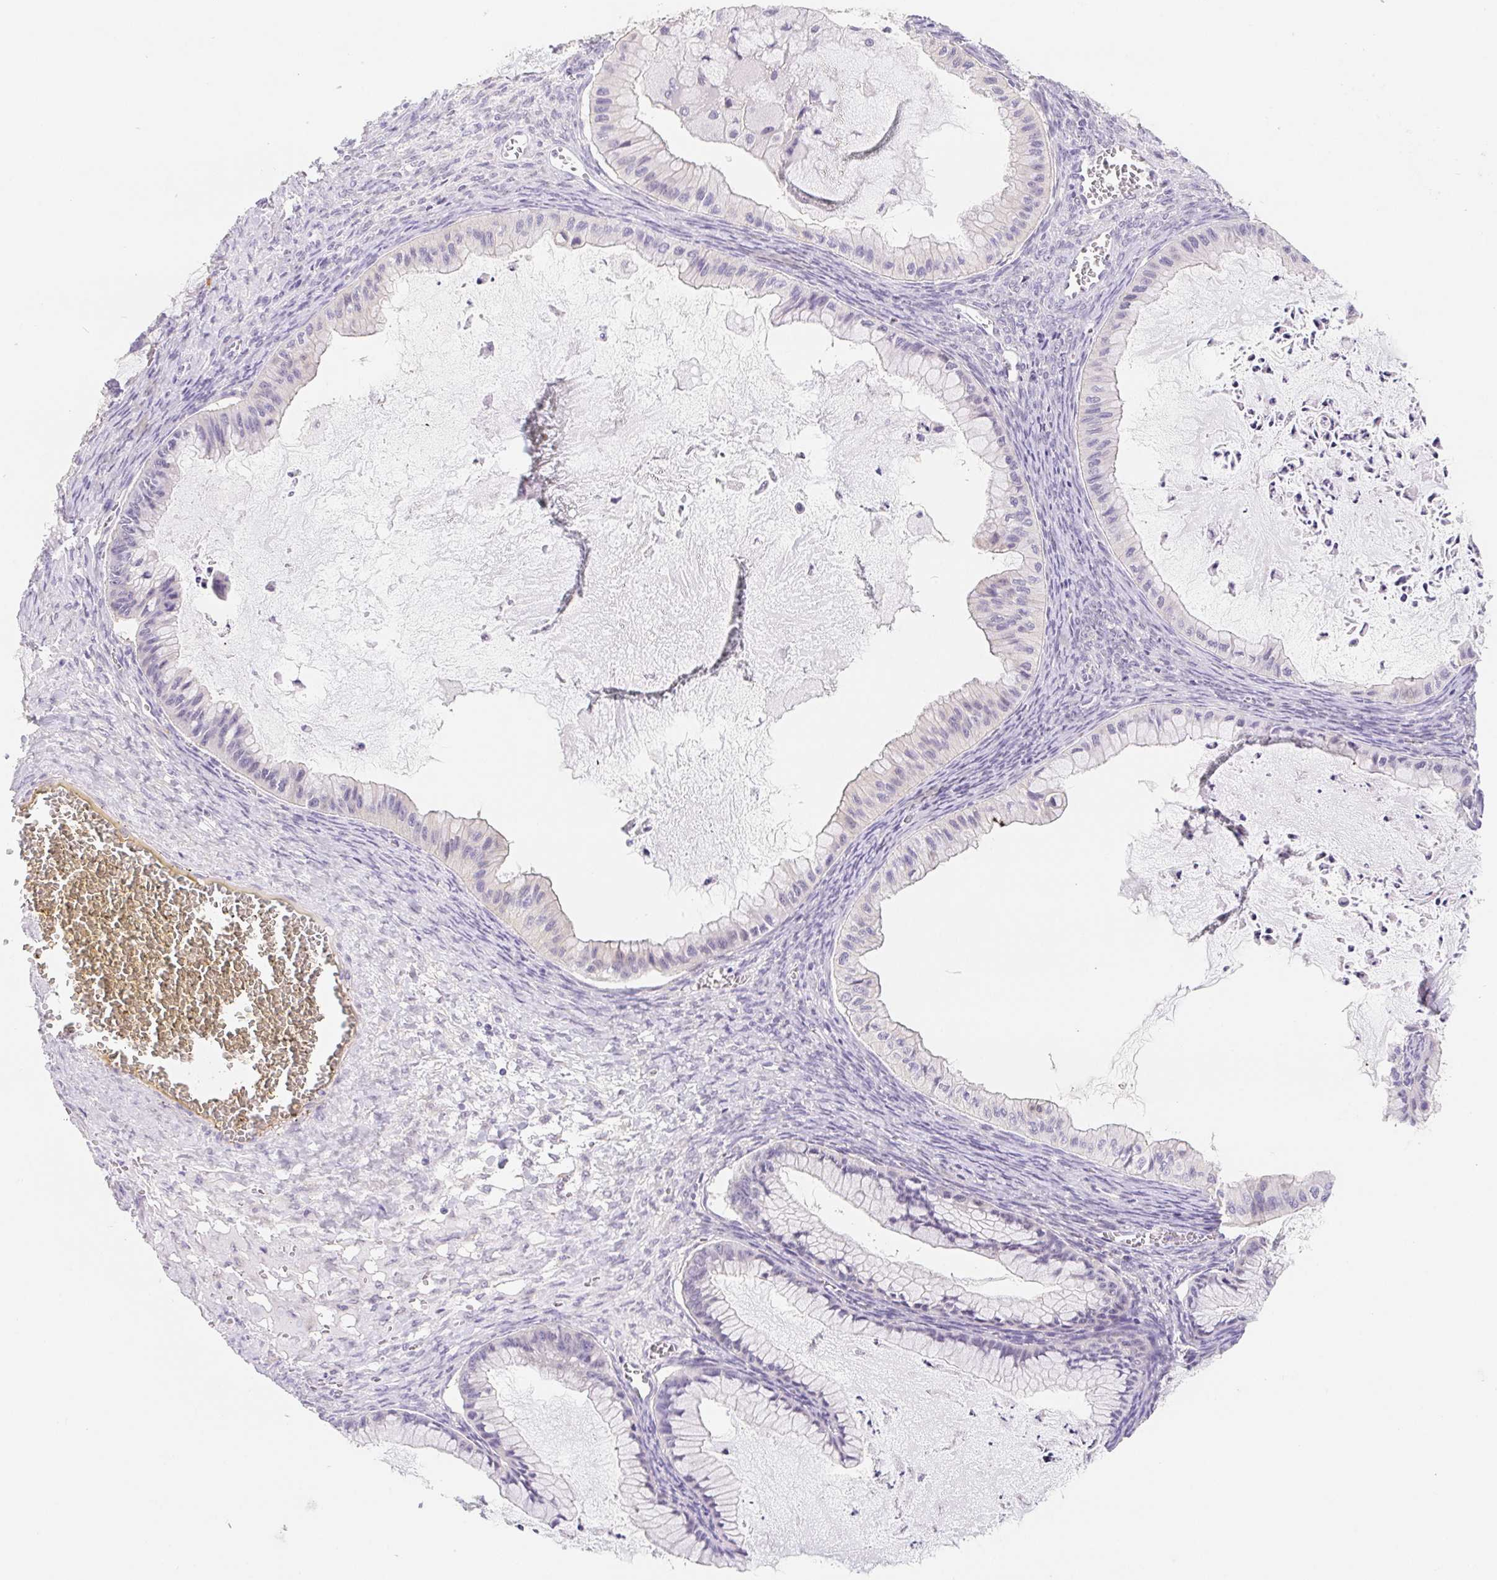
{"staining": {"intensity": "negative", "quantity": "none", "location": "none"}, "tissue": "ovarian cancer", "cell_type": "Tumor cells", "image_type": "cancer", "snomed": [{"axis": "morphology", "description": "Cystadenocarcinoma, mucinous, NOS"}, {"axis": "topography", "description": "Ovary"}], "caption": "IHC histopathology image of human ovarian mucinous cystadenocarcinoma stained for a protein (brown), which exhibits no positivity in tumor cells.", "gene": "DYNC2LI1", "patient": {"sex": "female", "age": 72}}